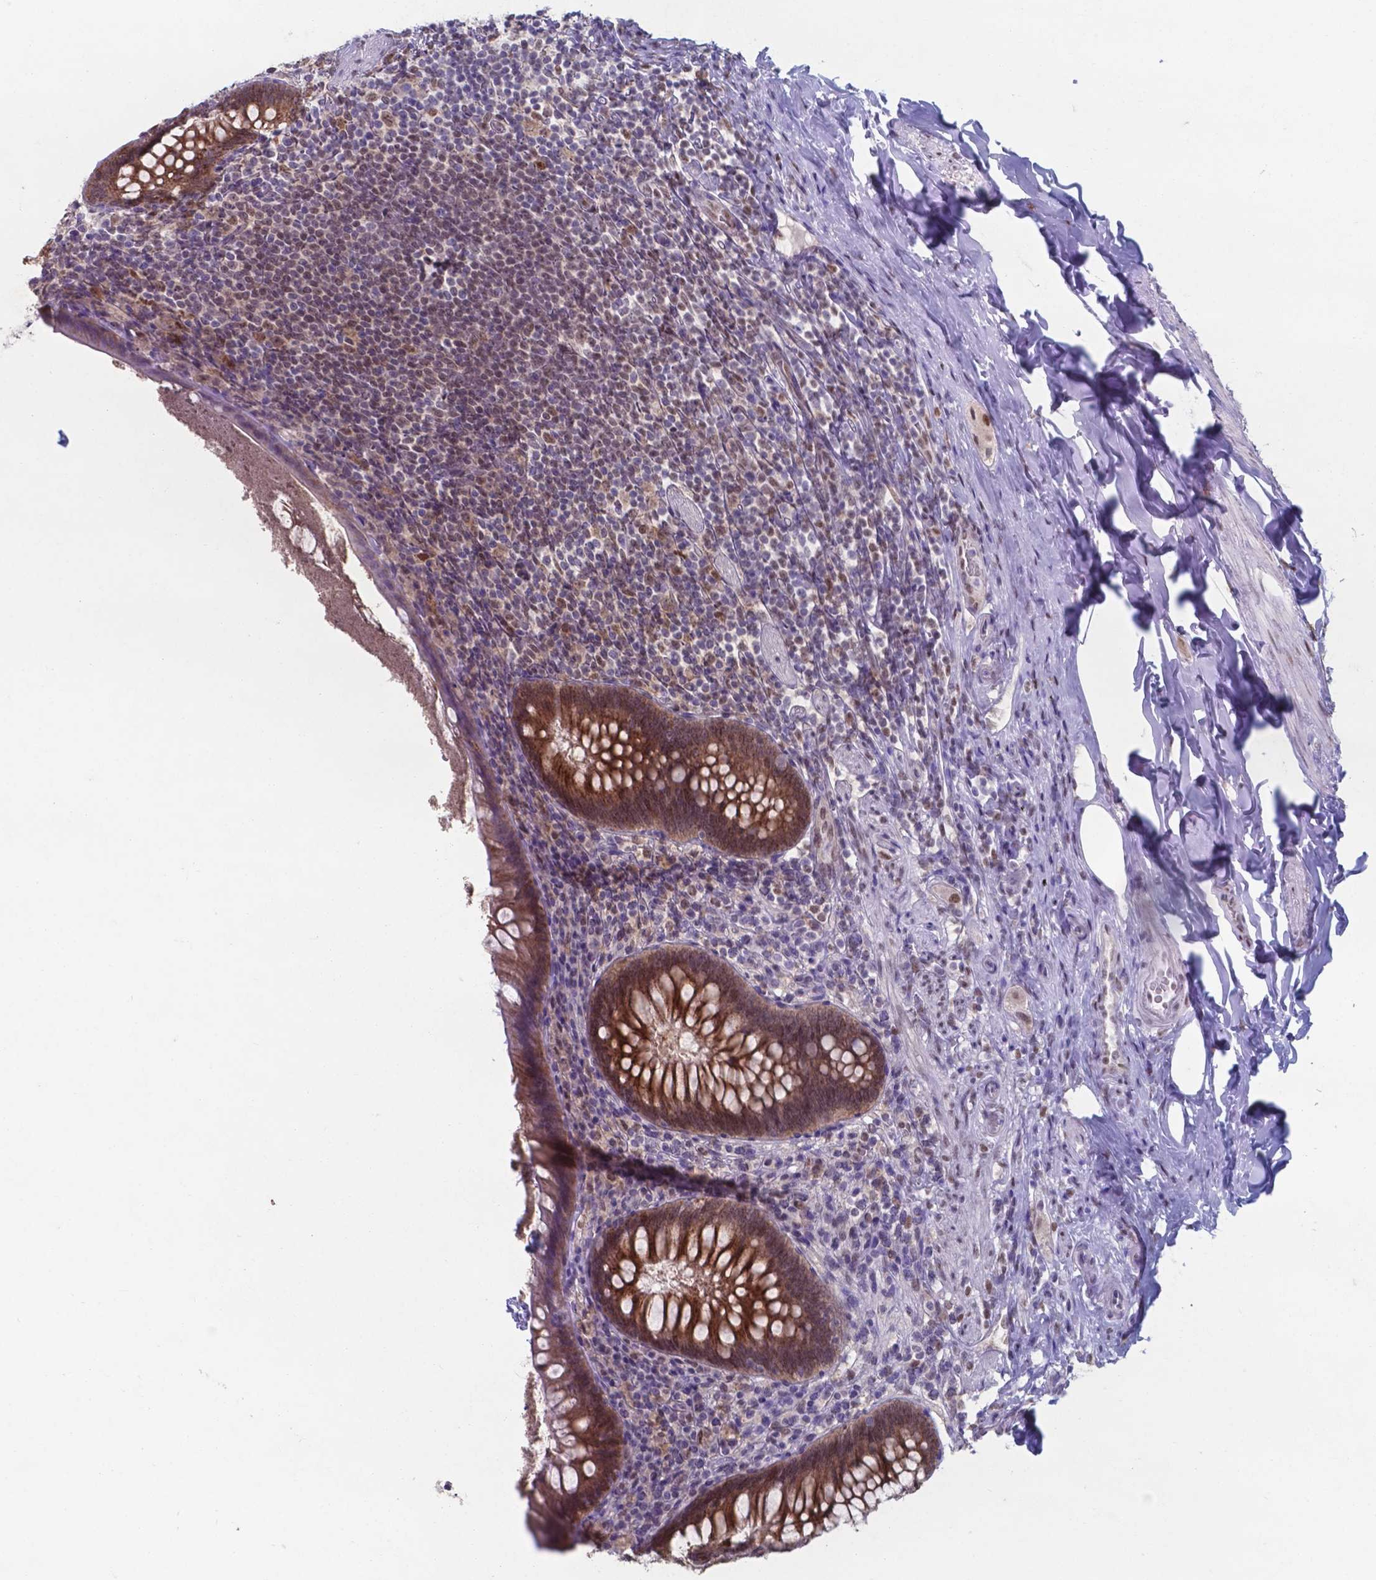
{"staining": {"intensity": "strong", "quantity": ">75%", "location": "cytoplasmic/membranous"}, "tissue": "appendix", "cell_type": "Glandular cells", "image_type": "normal", "snomed": [{"axis": "morphology", "description": "Normal tissue, NOS"}, {"axis": "topography", "description": "Appendix"}], "caption": "Immunohistochemical staining of unremarkable human appendix demonstrates >75% levels of strong cytoplasmic/membranous protein expression in approximately >75% of glandular cells.", "gene": "UBE2E2", "patient": {"sex": "male", "age": 47}}